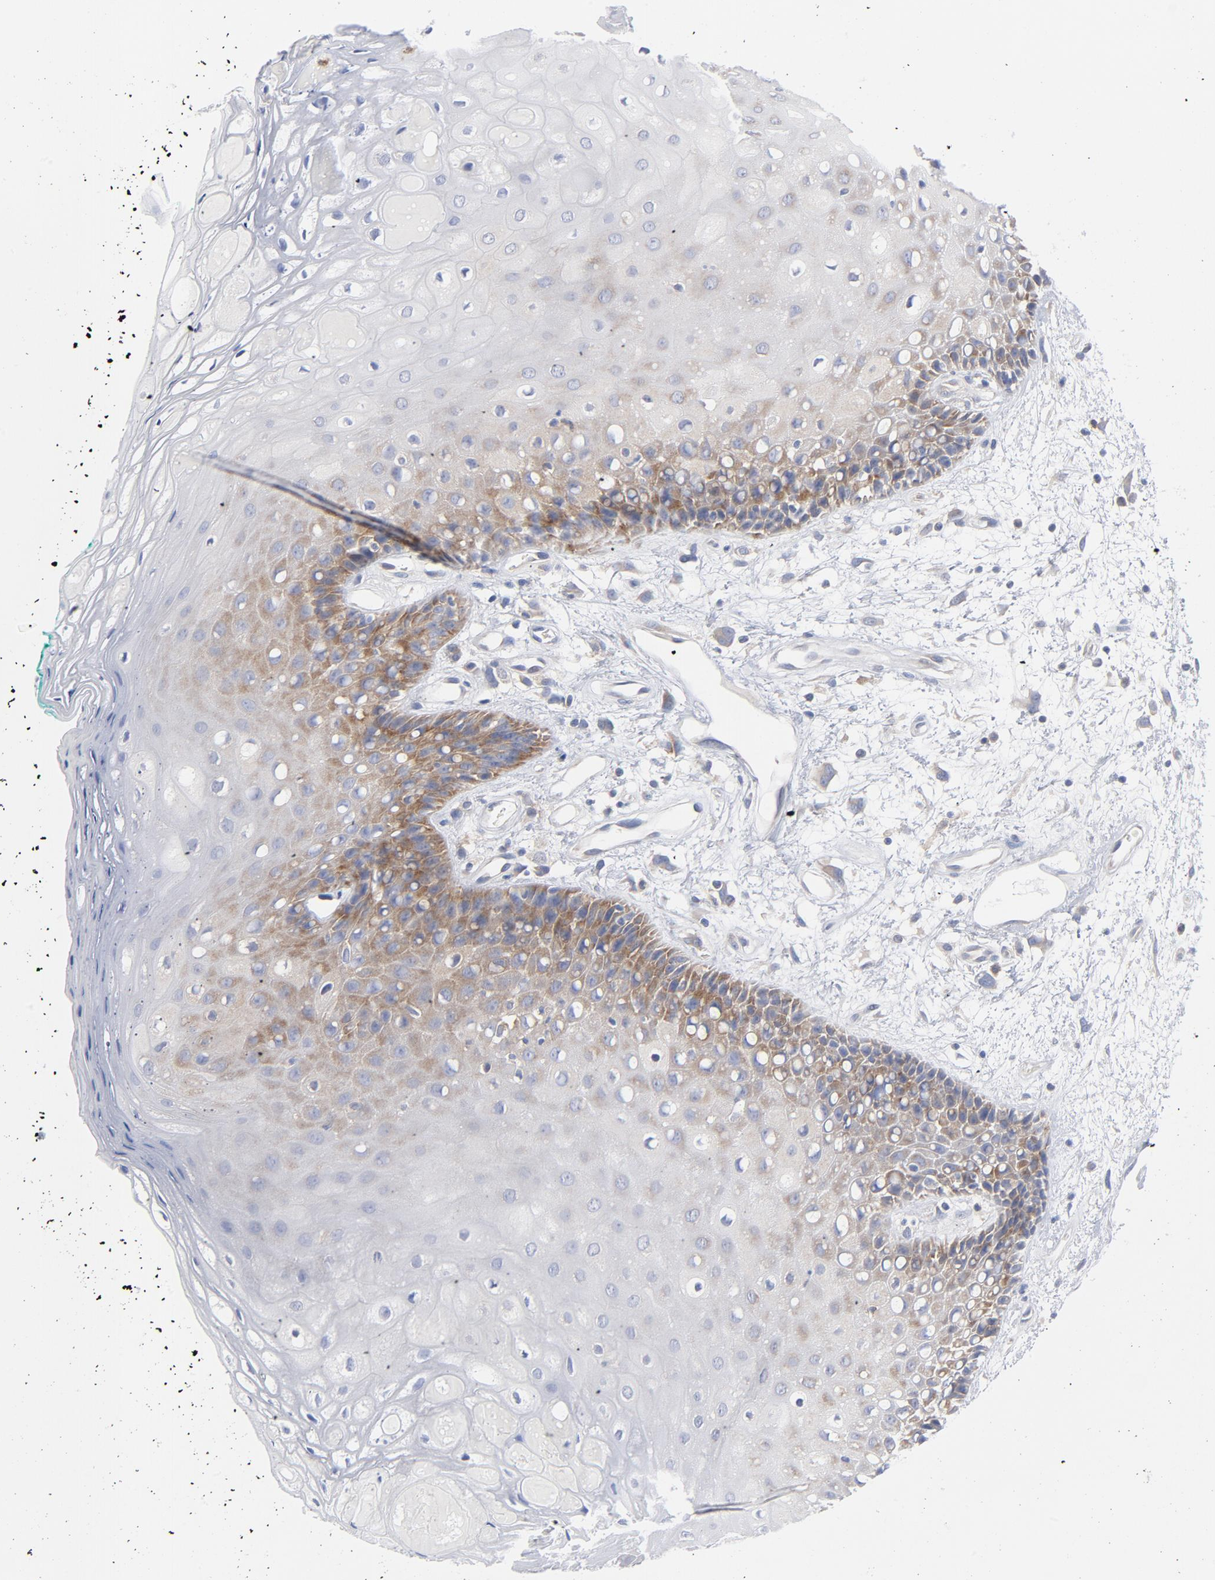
{"staining": {"intensity": "moderate", "quantity": "<25%", "location": "cytoplasmic/membranous"}, "tissue": "oral mucosa", "cell_type": "Squamous epithelial cells", "image_type": "normal", "snomed": [{"axis": "morphology", "description": "Normal tissue, NOS"}, {"axis": "morphology", "description": "Squamous cell carcinoma, NOS"}, {"axis": "topography", "description": "Skeletal muscle"}, {"axis": "topography", "description": "Oral tissue"}, {"axis": "topography", "description": "Head-Neck"}], "caption": "Immunohistochemical staining of normal oral mucosa shows moderate cytoplasmic/membranous protein expression in approximately <25% of squamous epithelial cells.", "gene": "CD86", "patient": {"sex": "female", "age": 84}}